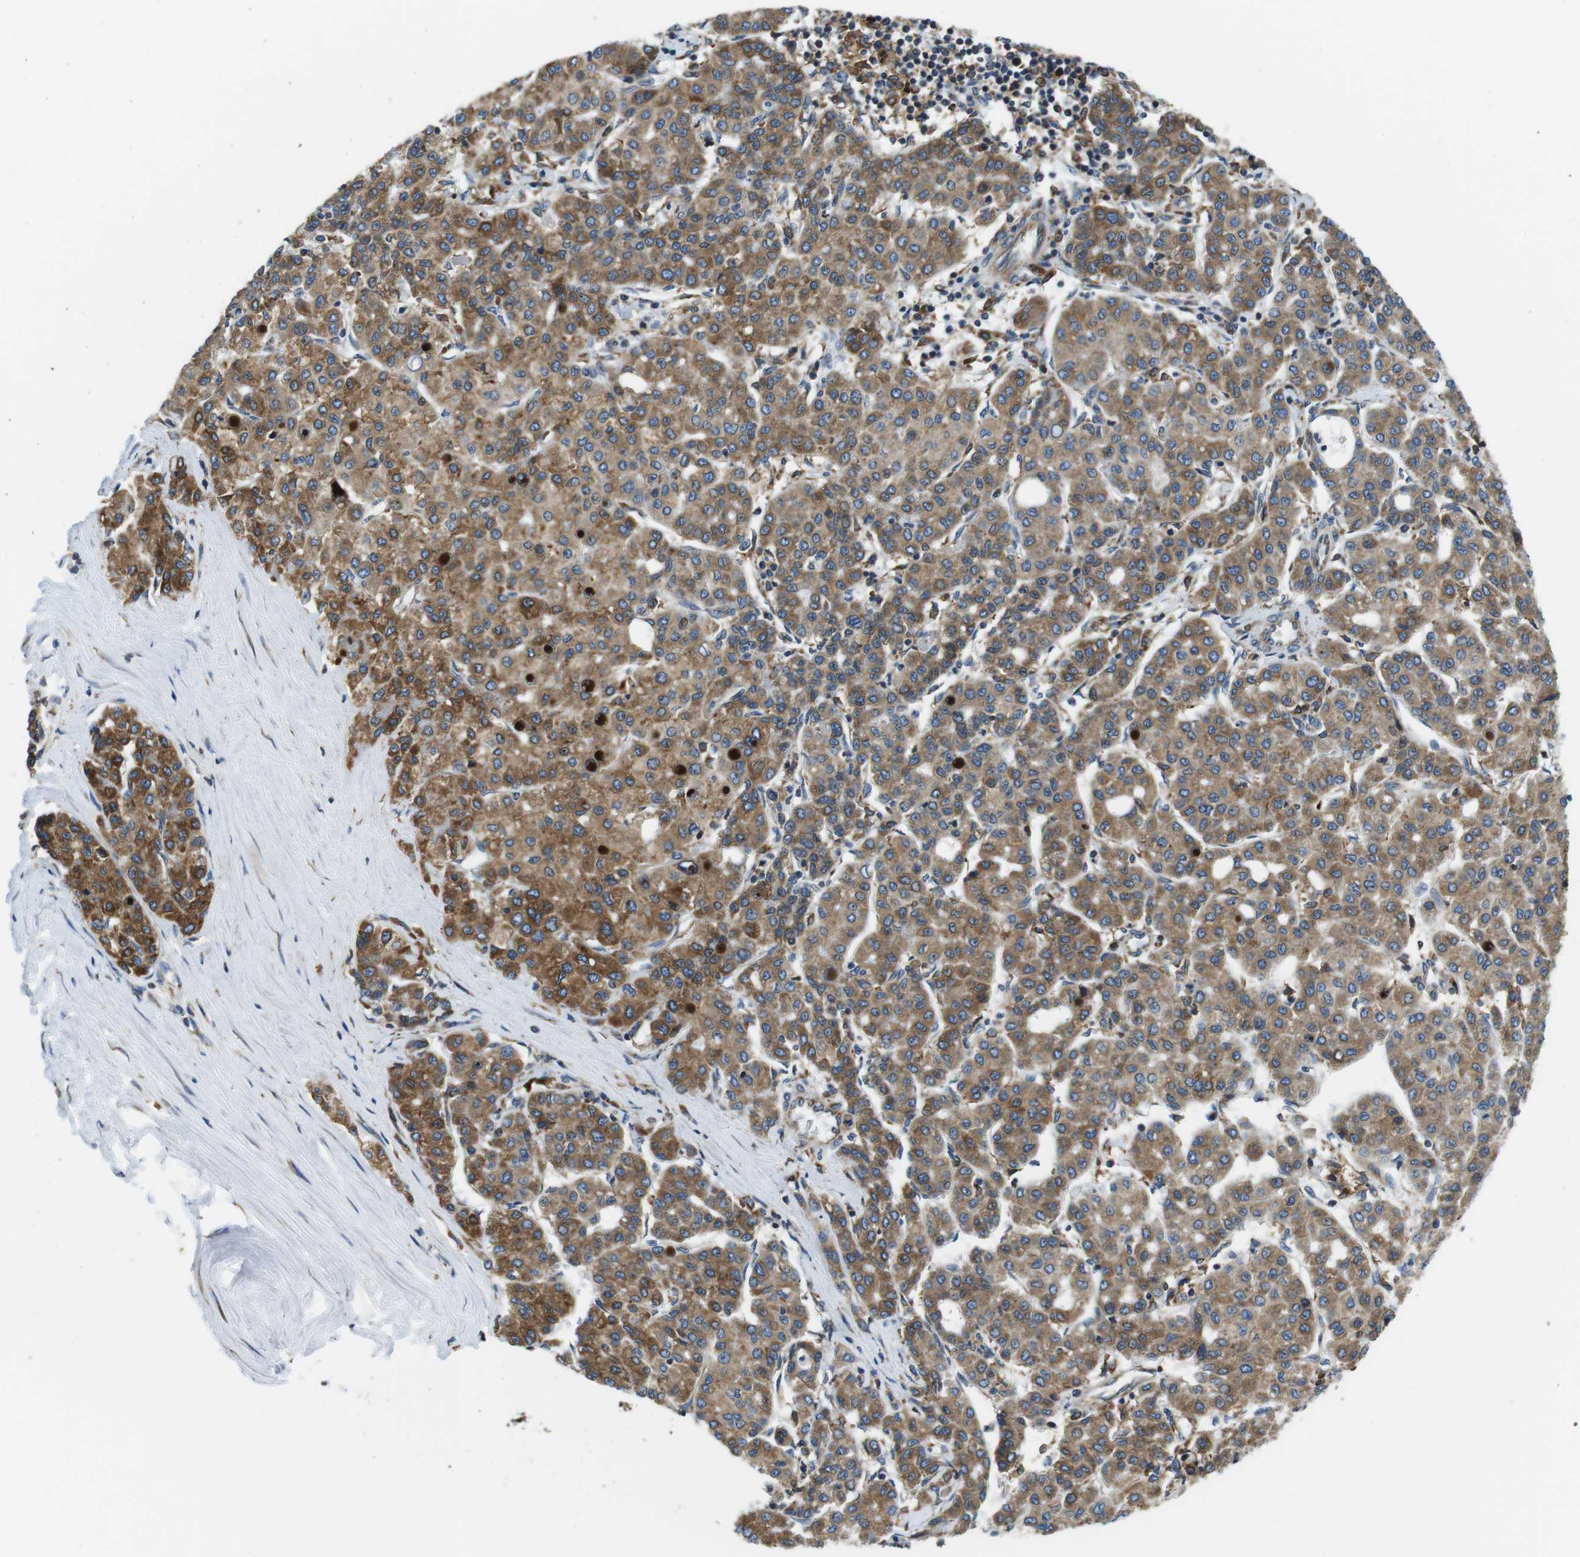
{"staining": {"intensity": "moderate", "quantity": ">75%", "location": "cytoplasmic/membranous"}, "tissue": "liver cancer", "cell_type": "Tumor cells", "image_type": "cancer", "snomed": [{"axis": "morphology", "description": "Carcinoma, Hepatocellular, NOS"}, {"axis": "topography", "description": "Liver"}], "caption": "A photomicrograph of human liver cancer stained for a protein displays moderate cytoplasmic/membranous brown staining in tumor cells.", "gene": "UGGT1", "patient": {"sex": "male", "age": 65}}